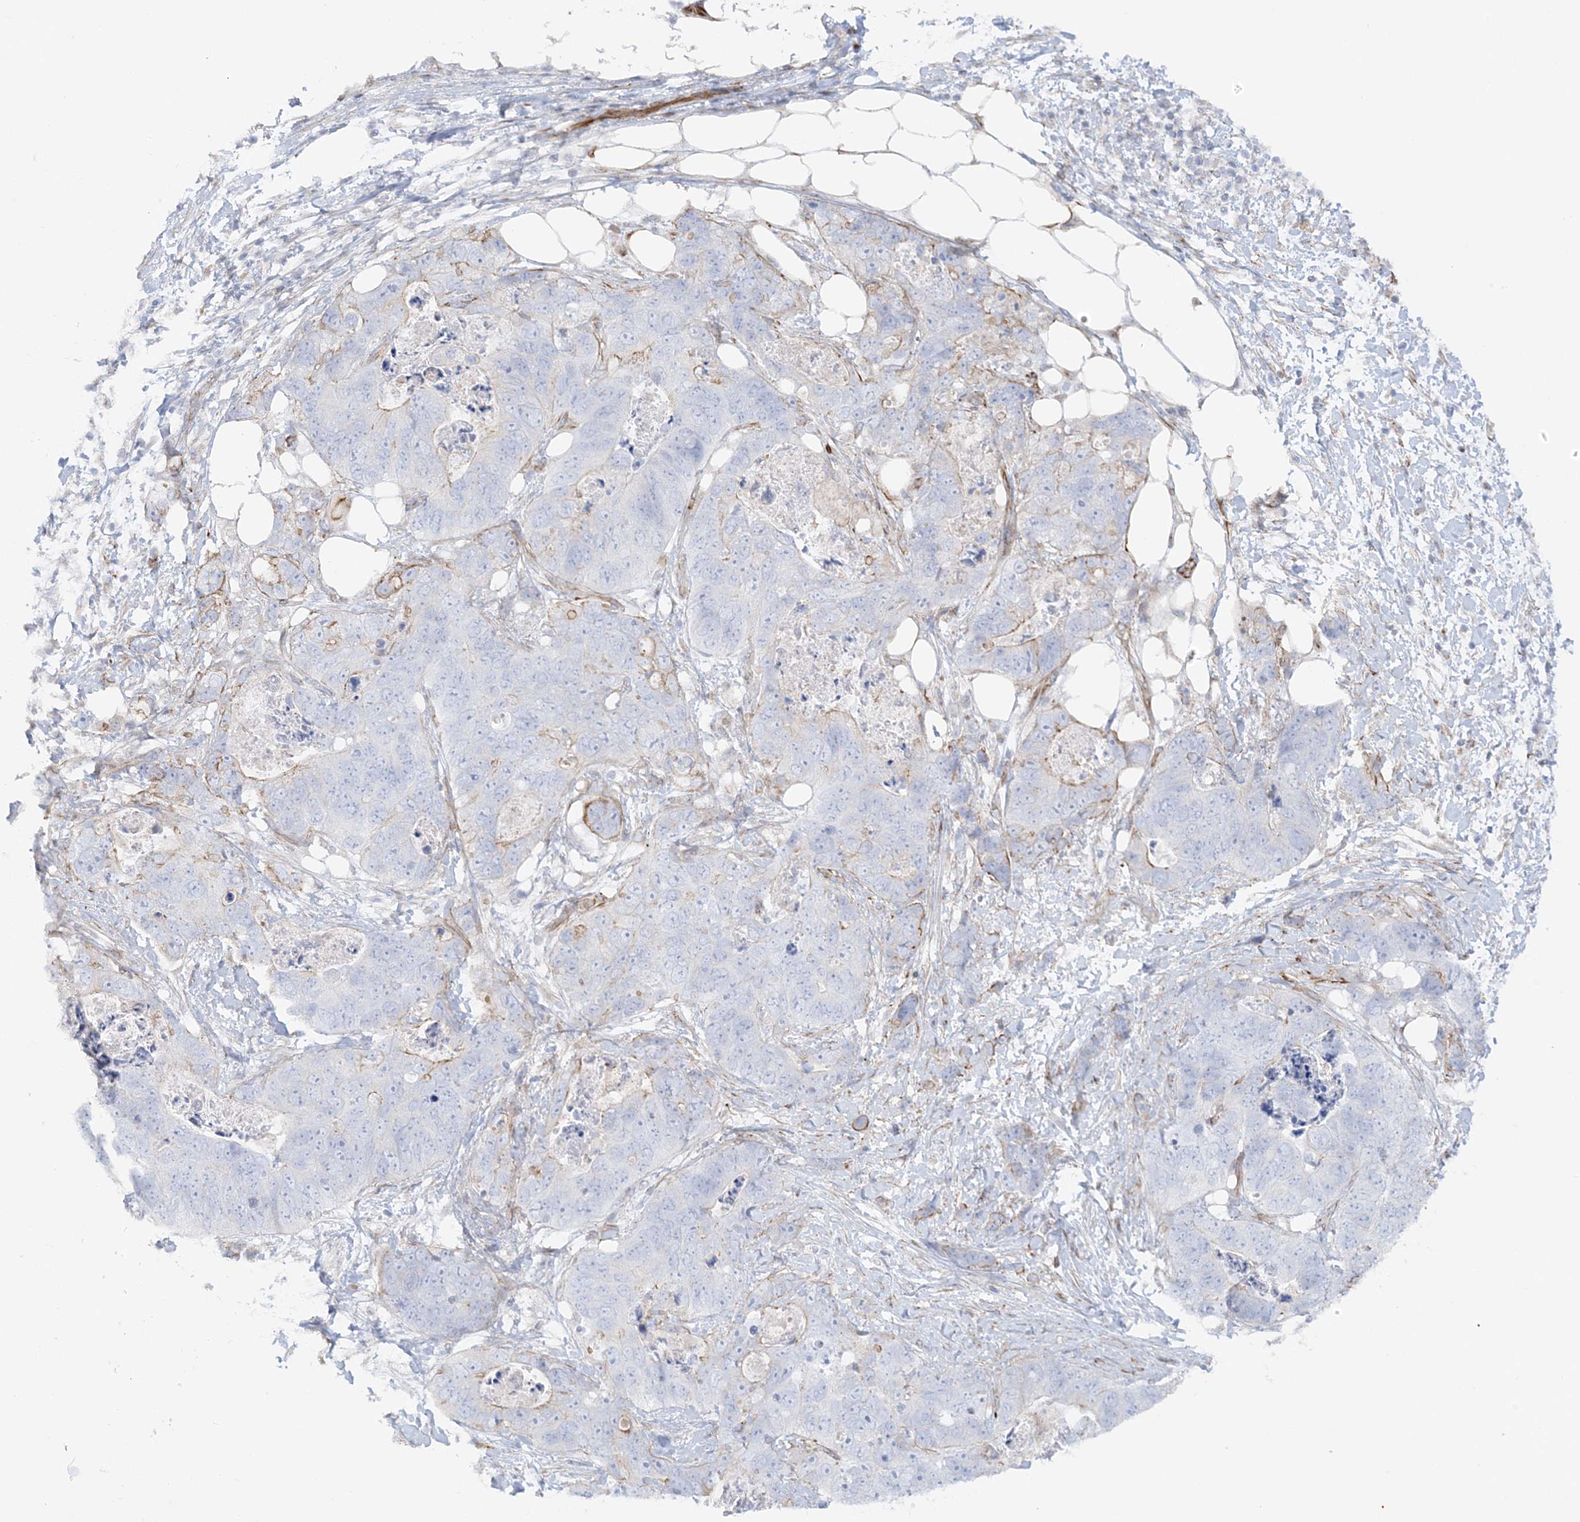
{"staining": {"intensity": "moderate", "quantity": "<25%", "location": "cytoplasmic/membranous"}, "tissue": "stomach cancer", "cell_type": "Tumor cells", "image_type": "cancer", "snomed": [{"axis": "morphology", "description": "Adenocarcinoma, NOS"}, {"axis": "topography", "description": "Stomach"}], "caption": "Immunohistochemistry (IHC) (DAB (3,3'-diaminobenzidine)) staining of human stomach cancer (adenocarcinoma) reveals moderate cytoplasmic/membranous protein expression in approximately <25% of tumor cells.", "gene": "SCLT1", "patient": {"sex": "female", "age": 89}}